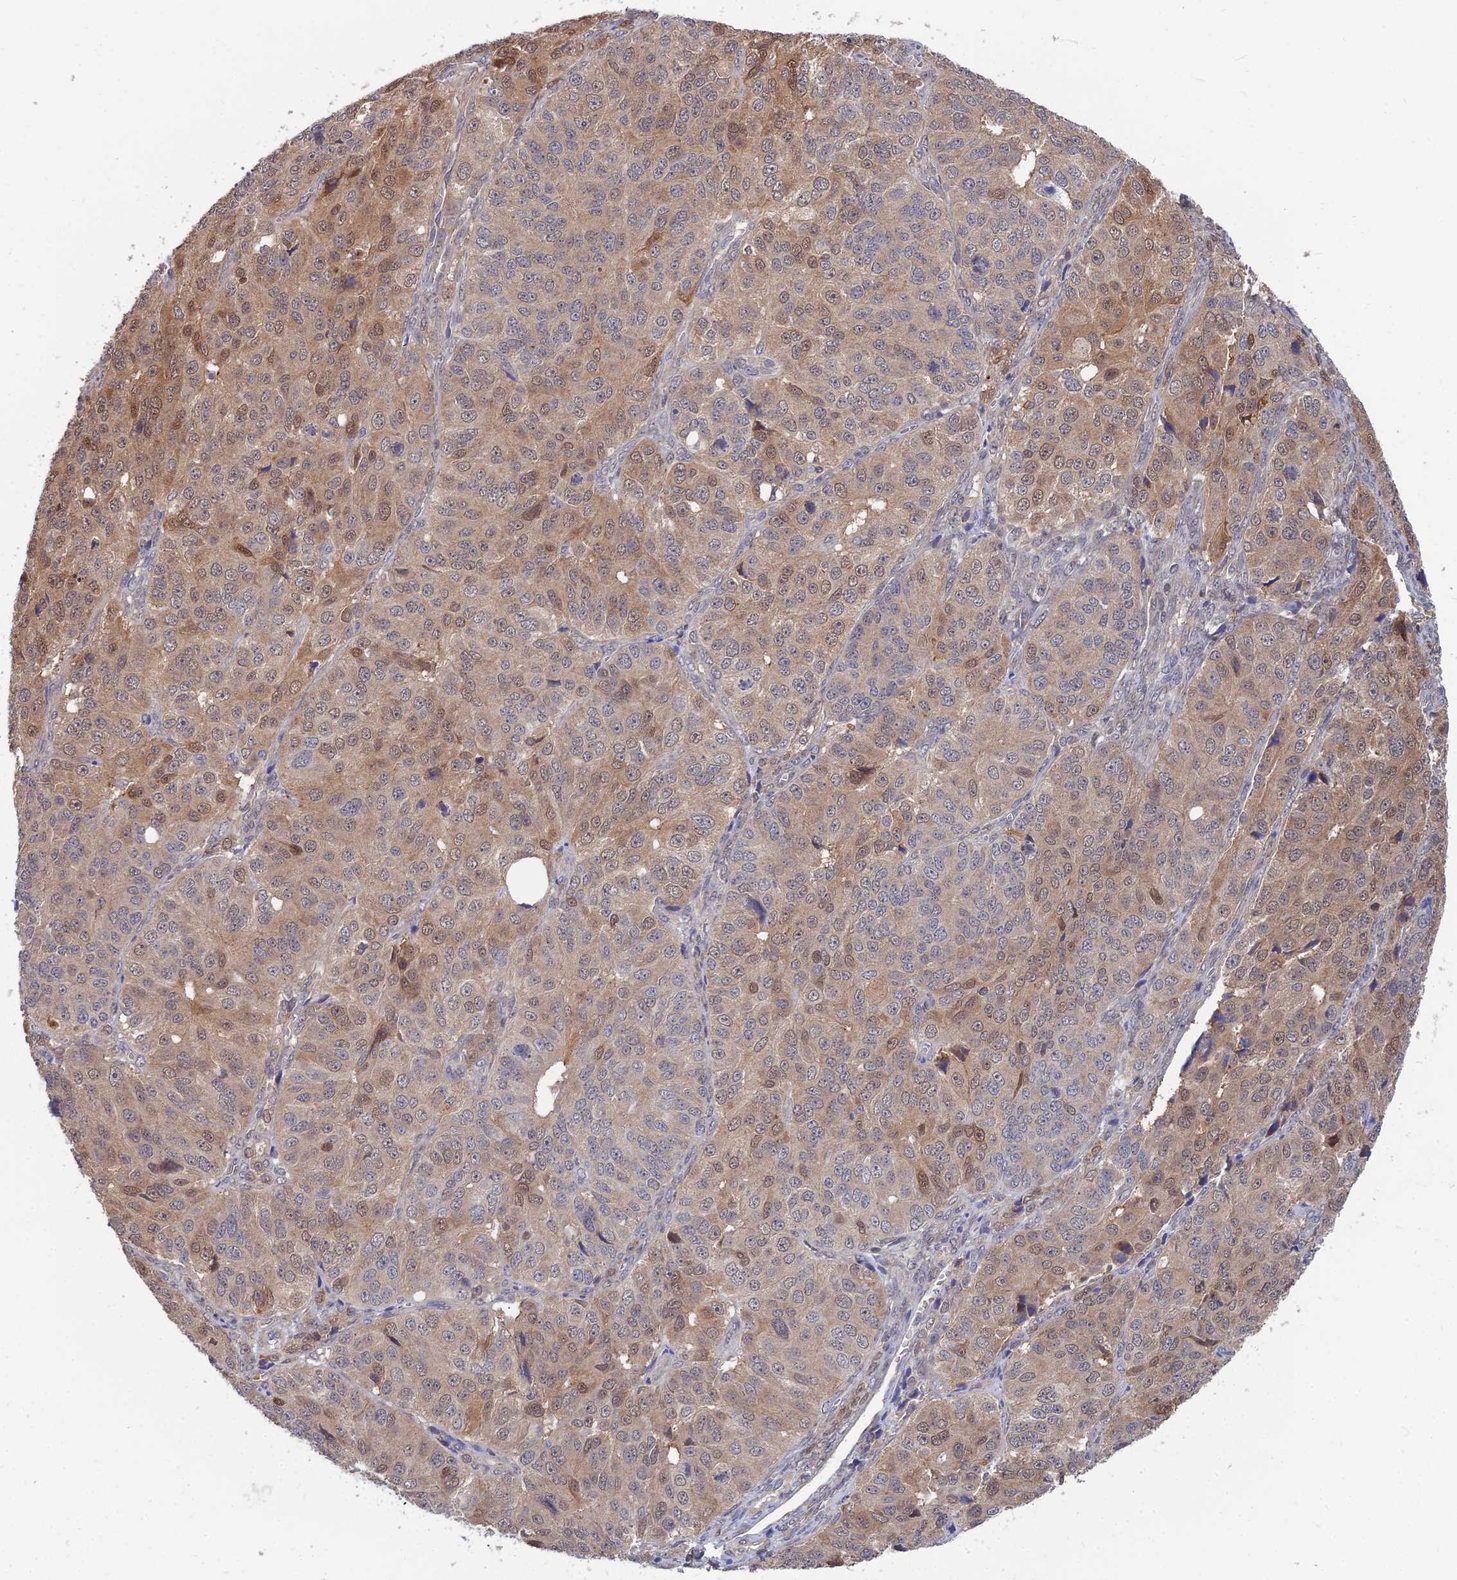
{"staining": {"intensity": "moderate", "quantity": ">75%", "location": "cytoplasmic/membranous,nuclear"}, "tissue": "ovarian cancer", "cell_type": "Tumor cells", "image_type": "cancer", "snomed": [{"axis": "morphology", "description": "Carcinoma, endometroid"}, {"axis": "topography", "description": "Ovary"}], "caption": "Immunohistochemical staining of human ovarian cancer (endometroid carcinoma) demonstrates medium levels of moderate cytoplasmic/membranous and nuclear protein positivity in approximately >75% of tumor cells. The protein of interest is stained brown, and the nuclei are stained in blue (DAB (3,3'-diaminobenzidine) IHC with brightfield microscopy, high magnification).", "gene": "OPA3", "patient": {"sex": "female", "age": 51}}